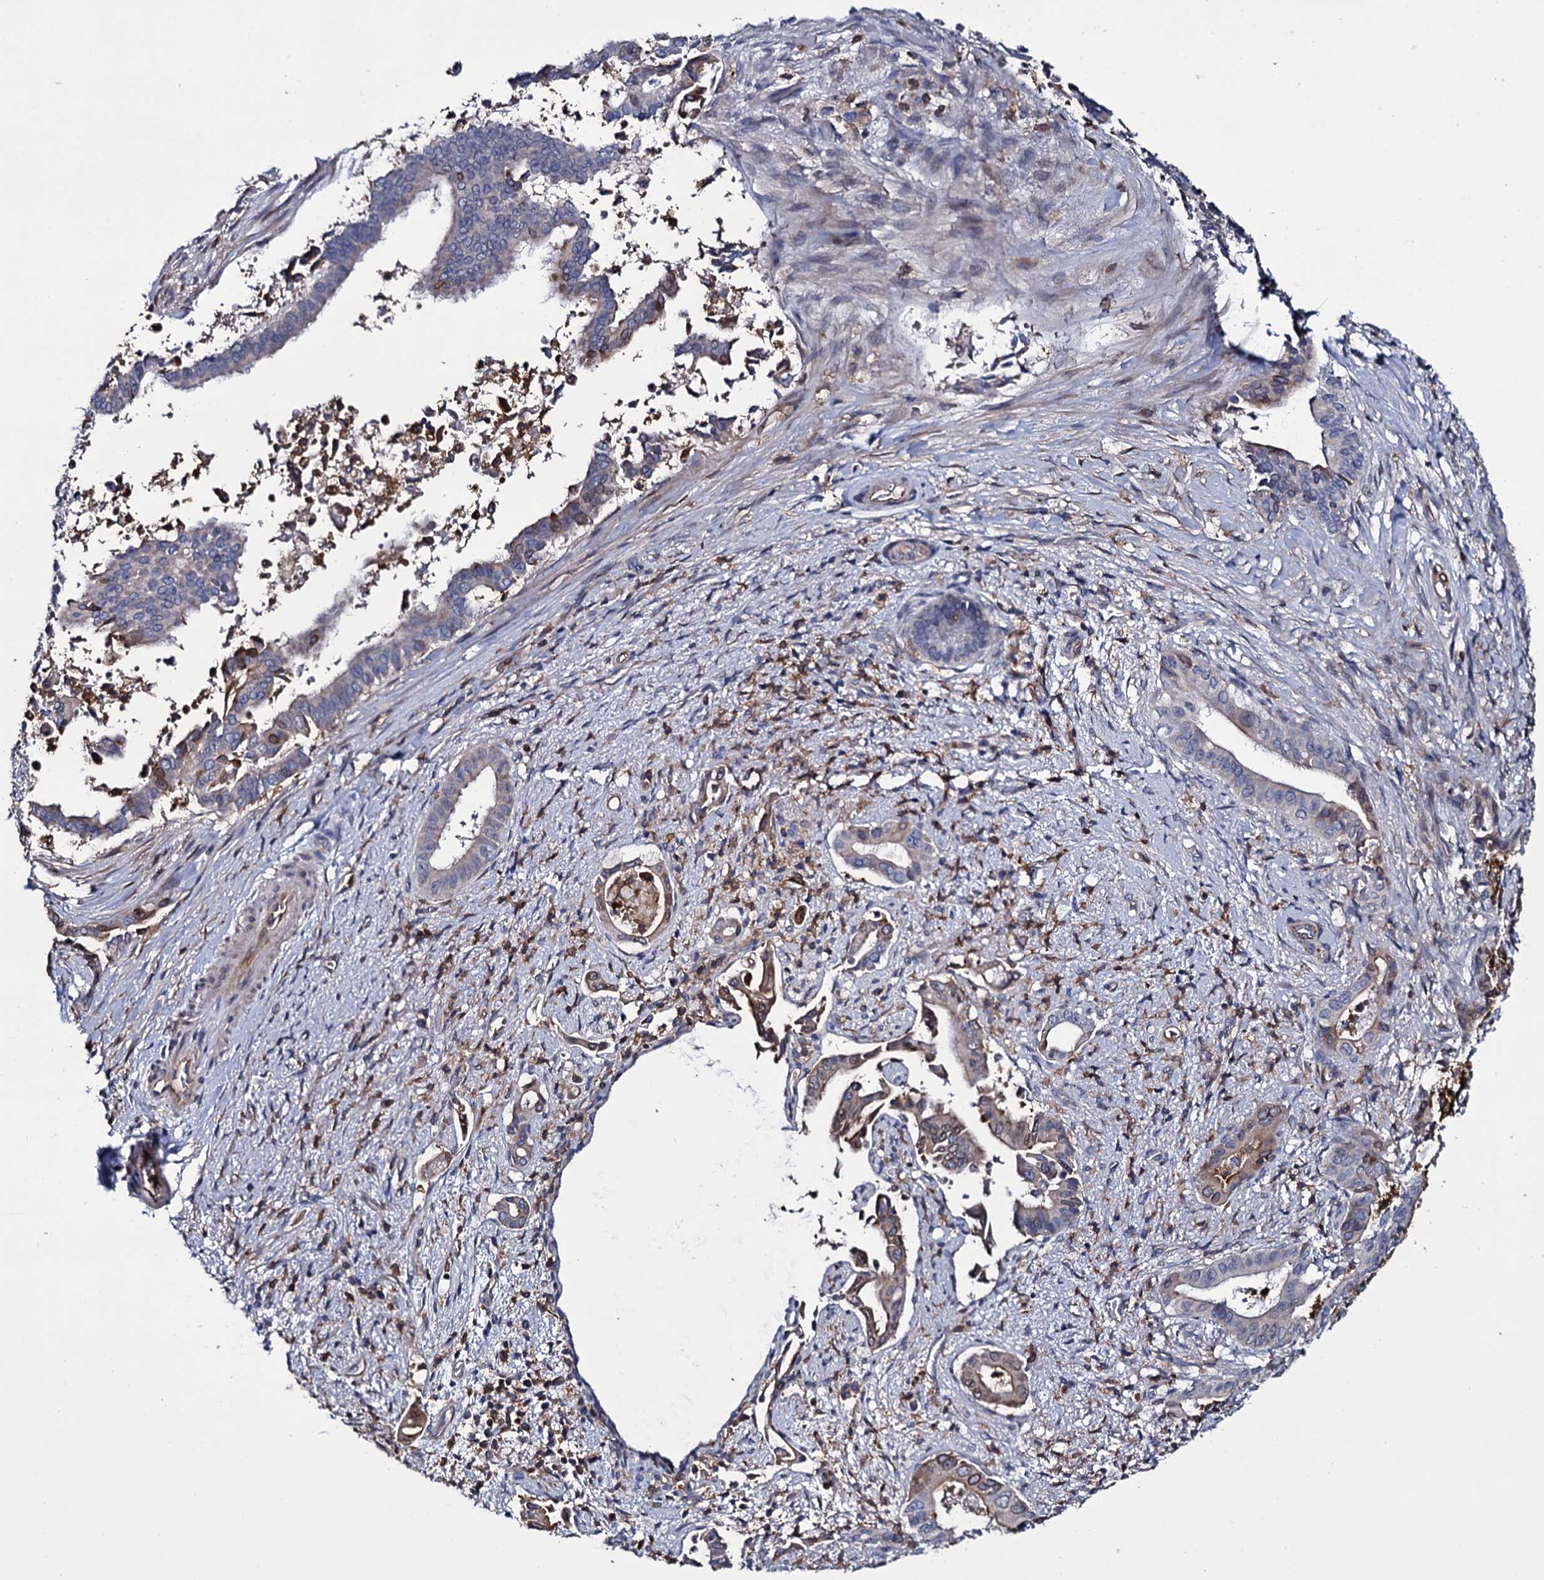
{"staining": {"intensity": "moderate", "quantity": "<25%", "location": "cytoplasmic/membranous"}, "tissue": "pancreatic cancer", "cell_type": "Tumor cells", "image_type": "cancer", "snomed": [{"axis": "morphology", "description": "Adenocarcinoma, NOS"}, {"axis": "topography", "description": "Pancreas"}], "caption": "An image of pancreatic adenocarcinoma stained for a protein demonstrates moderate cytoplasmic/membranous brown staining in tumor cells. Nuclei are stained in blue.", "gene": "TTC23", "patient": {"sex": "female", "age": 77}}